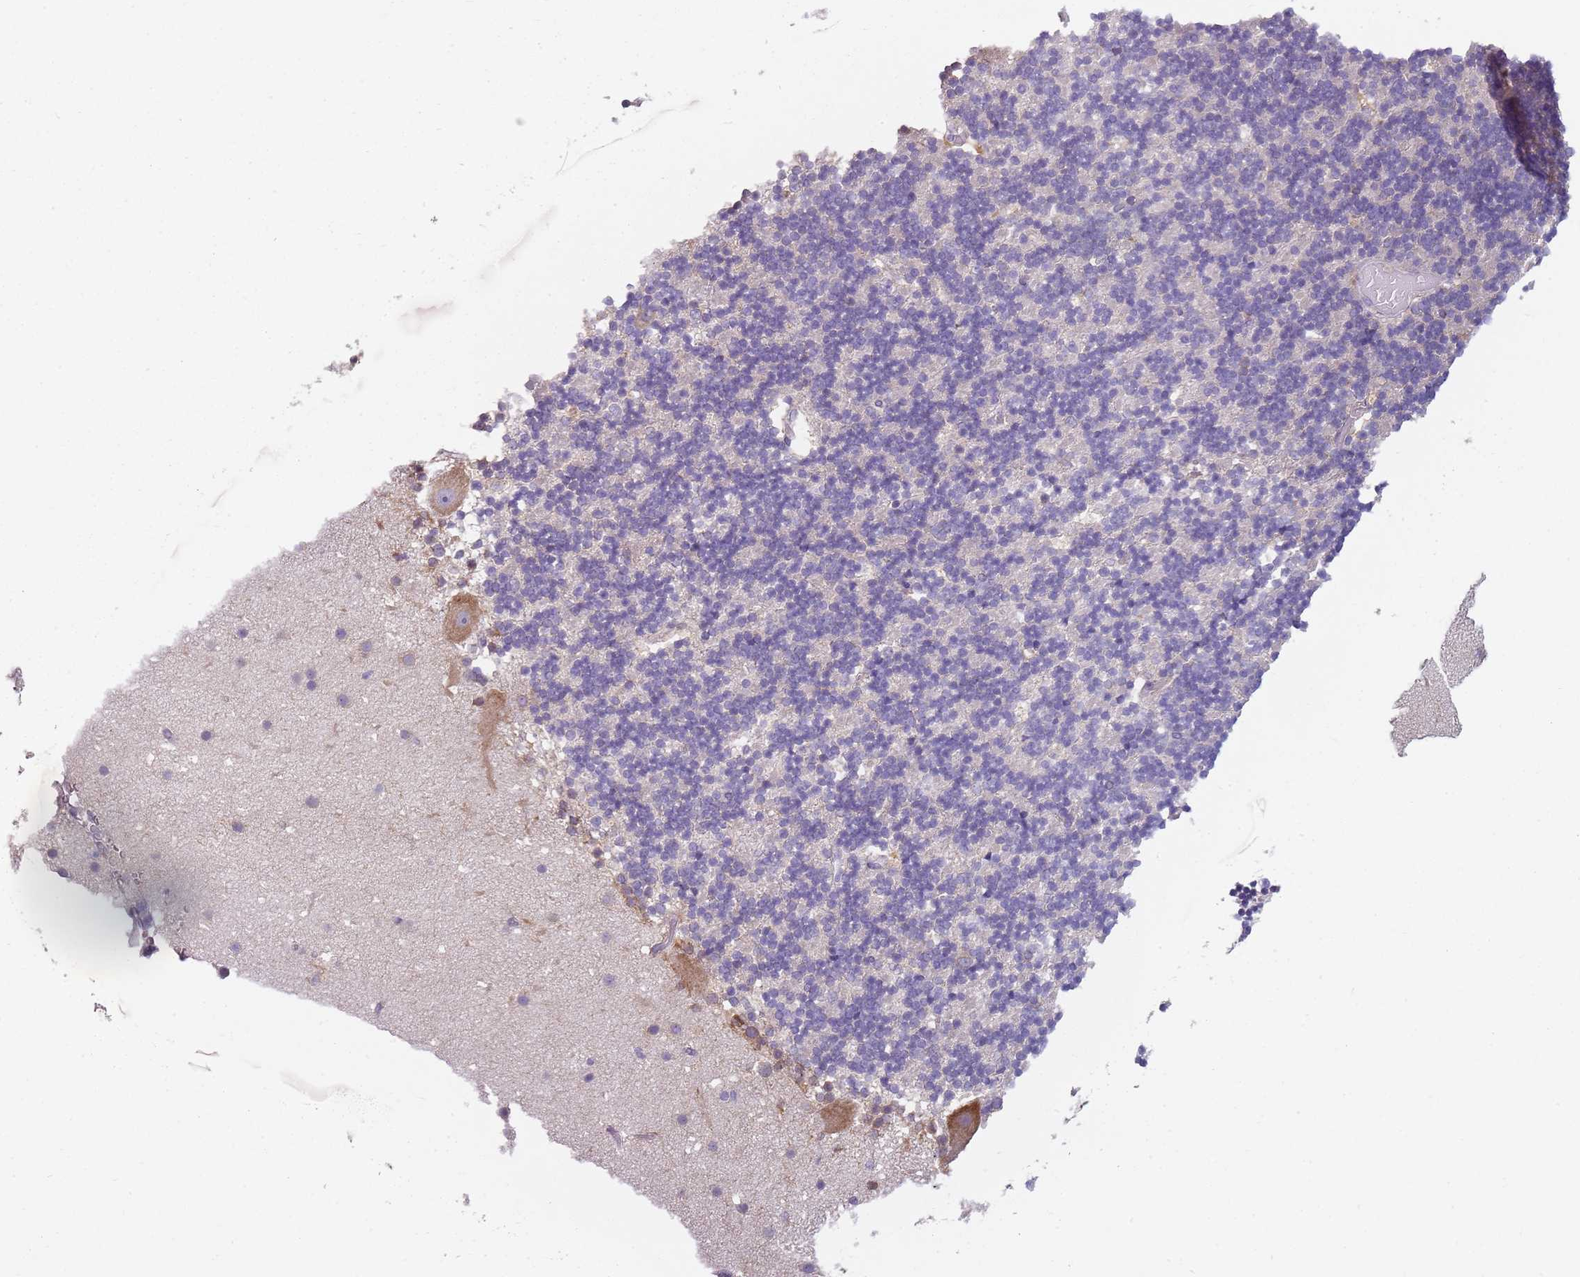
{"staining": {"intensity": "negative", "quantity": "none", "location": "none"}, "tissue": "cerebellum", "cell_type": "Cells in granular layer", "image_type": "normal", "snomed": [{"axis": "morphology", "description": "Normal tissue, NOS"}, {"axis": "topography", "description": "Cerebellum"}], "caption": "Immunohistochemistry (IHC) micrograph of normal human cerebellum stained for a protein (brown), which exhibits no expression in cells in granular layer.", "gene": "SLC26A6", "patient": {"sex": "male", "age": 57}}